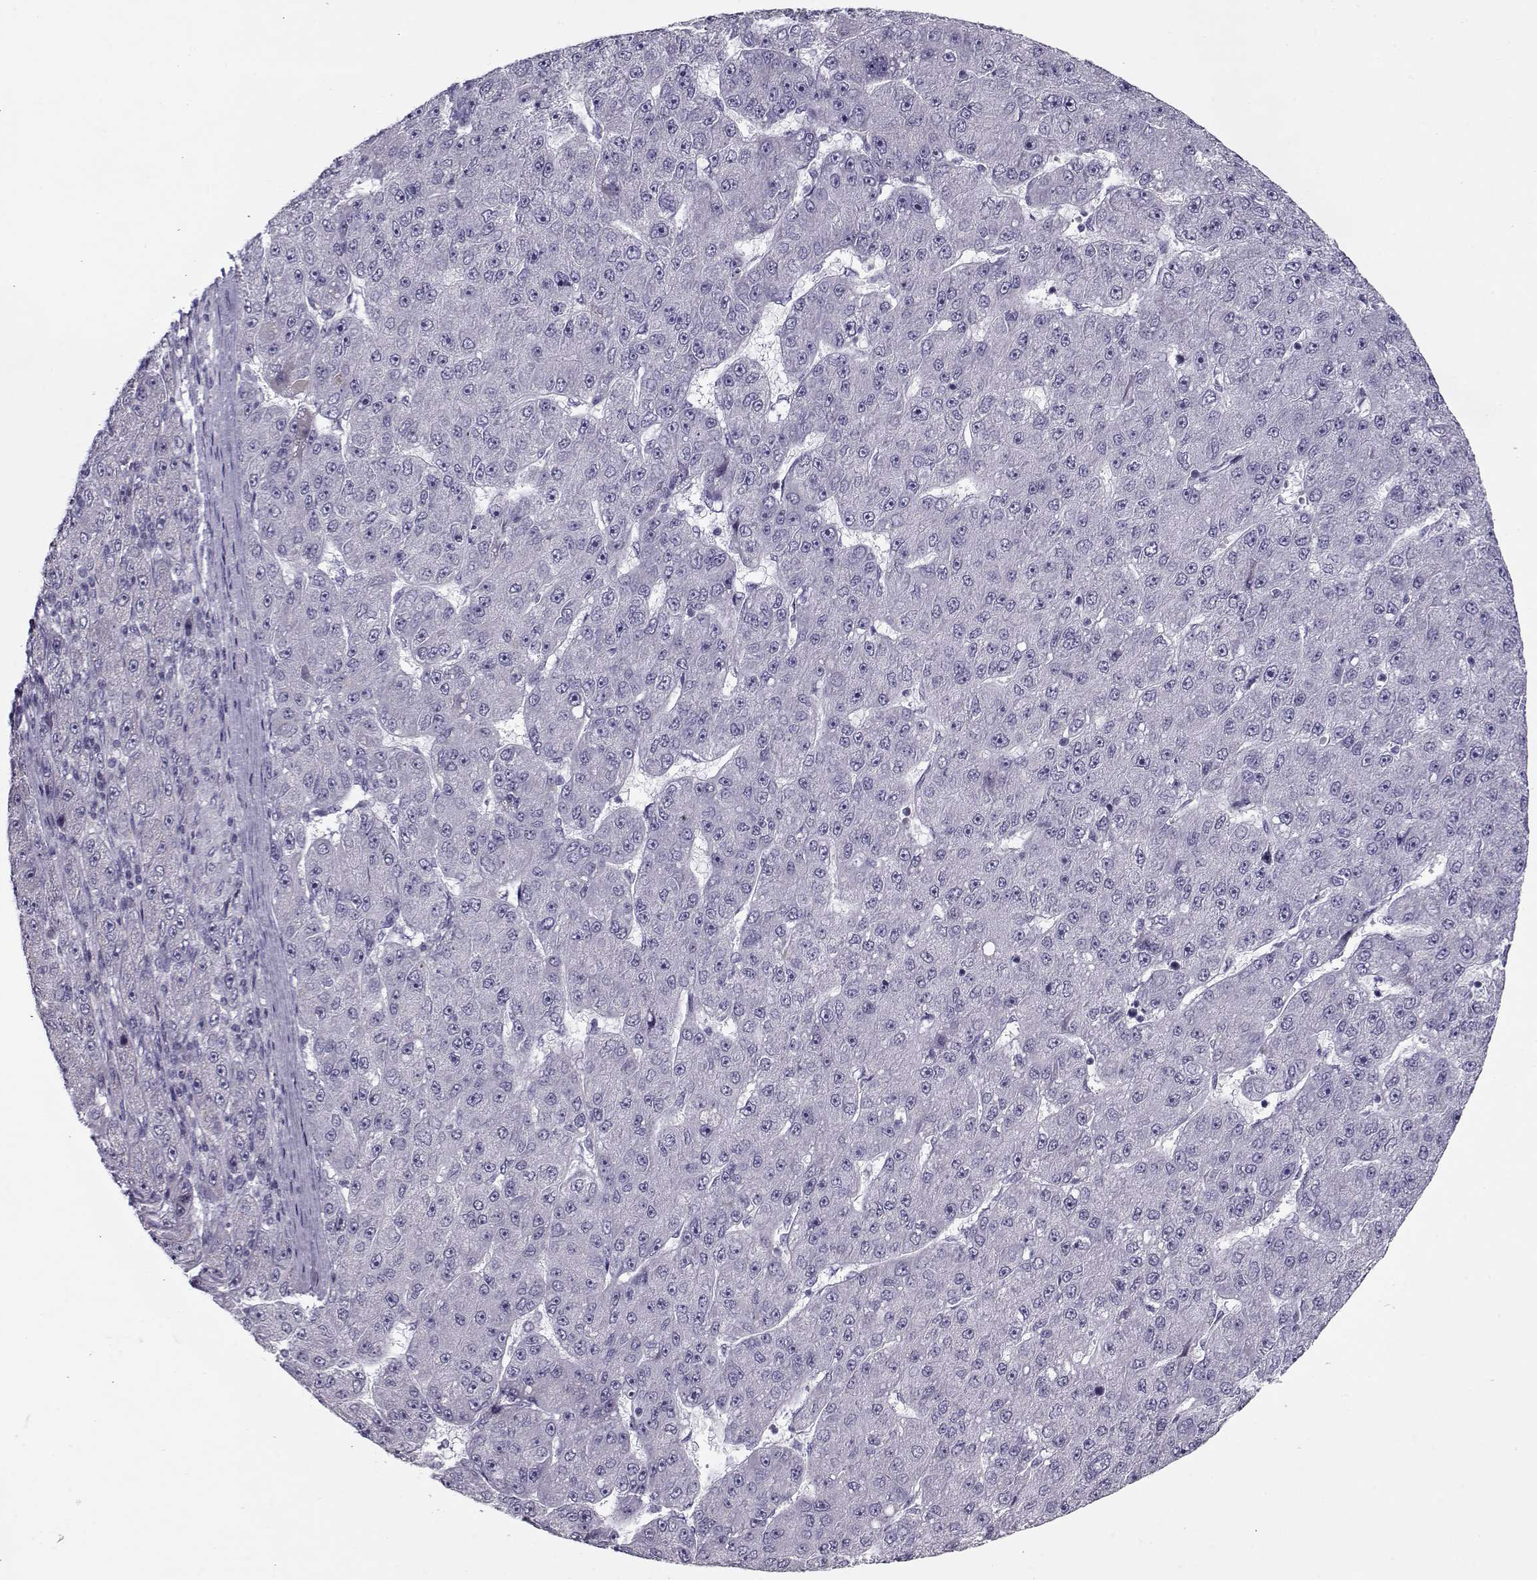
{"staining": {"intensity": "negative", "quantity": "none", "location": "none"}, "tissue": "liver cancer", "cell_type": "Tumor cells", "image_type": "cancer", "snomed": [{"axis": "morphology", "description": "Carcinoma, Hepatocellular, NOS"}, {"axis": "topography", "description": "Liver"}], "caption": "Protein analysis of liver cancer (hepatocellular carcinoma) demonstrates no significant positivity in tumor cells.", "gene": "PP2D1", "patient": {"sex": "male", "age": 67}}